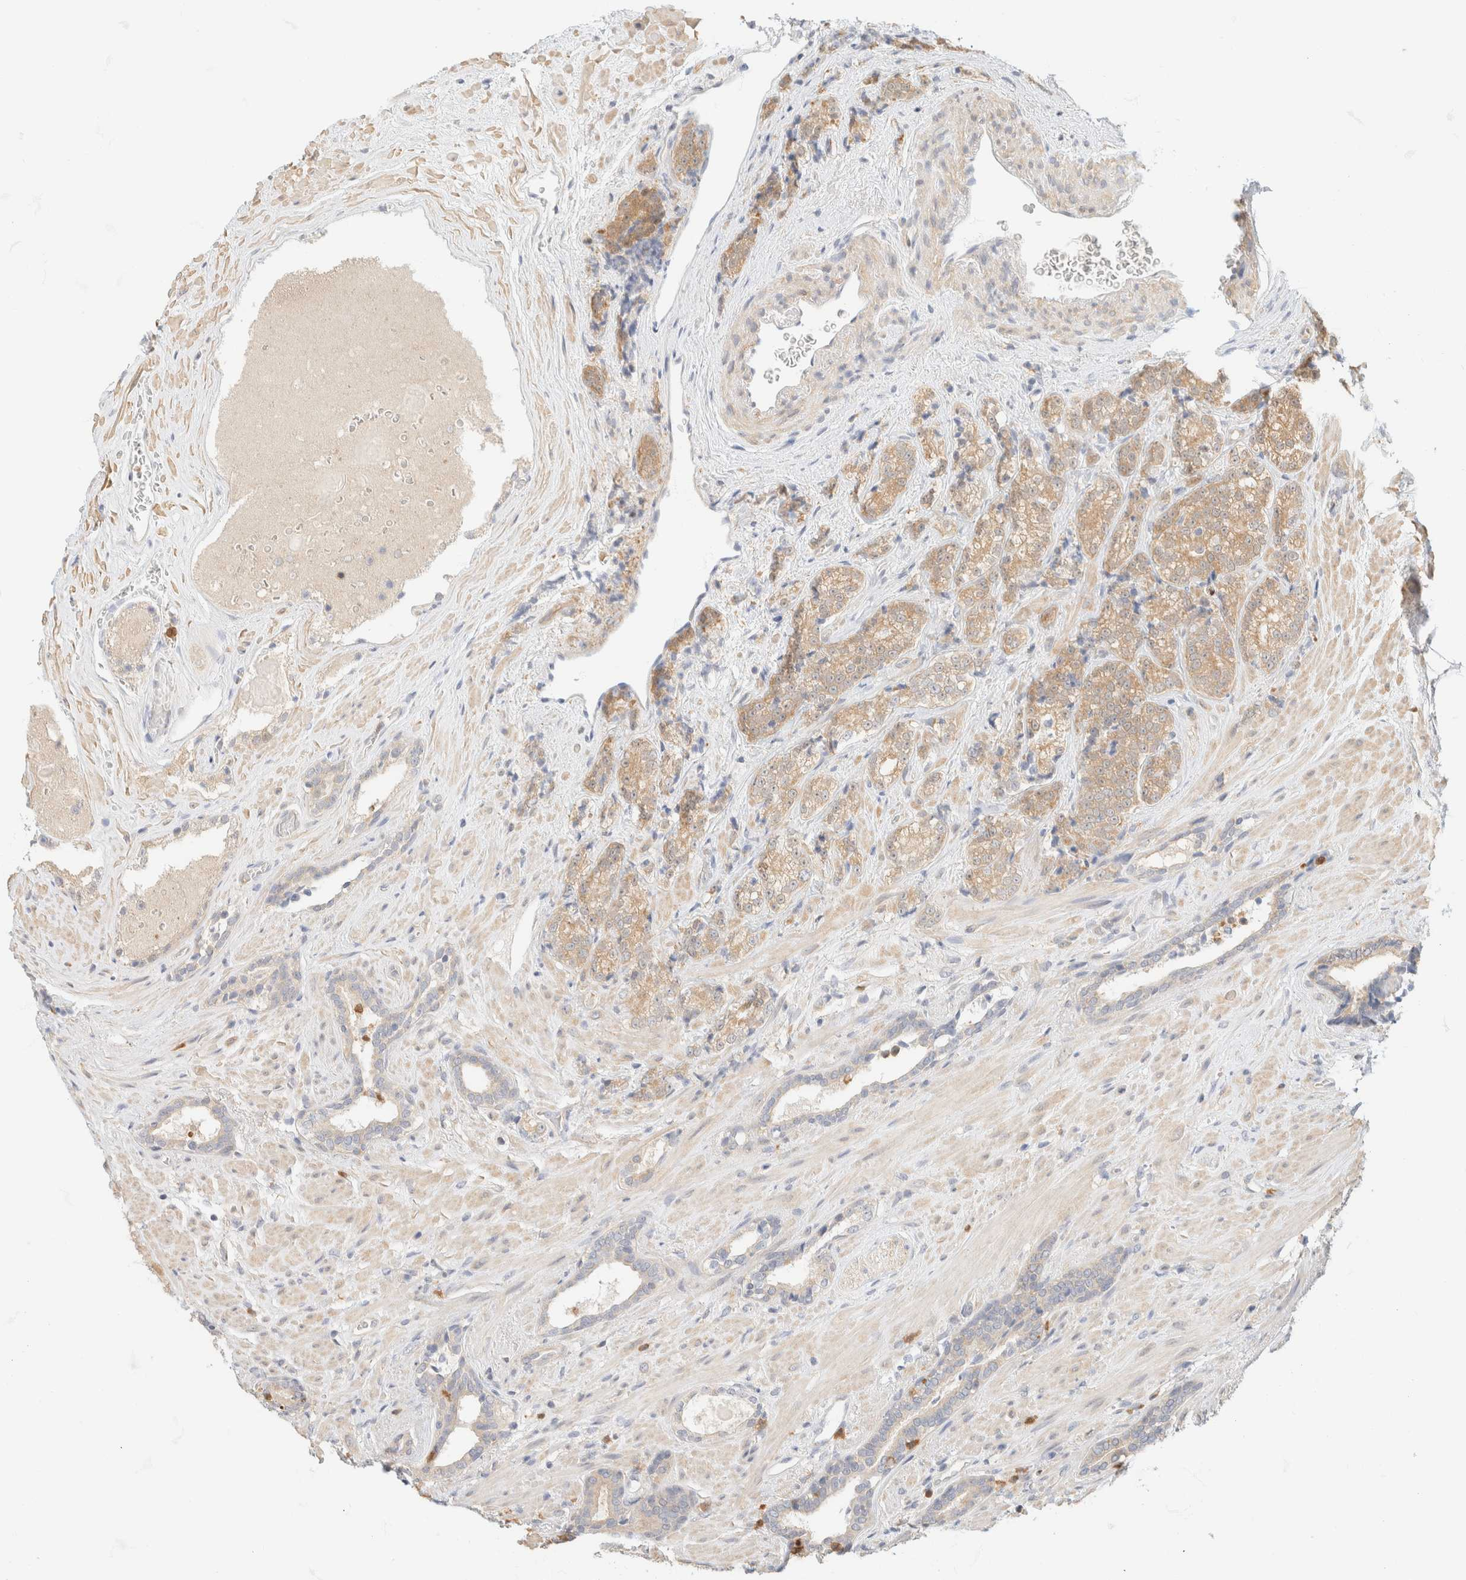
{"staining": {"intensity": "weak", "quantity": "25%-75%", "location": "cytoplasmic/membranous"}, "tissue": "prostate cancer", "cell_type": "Tumor cells", "image_type": "cancer", "snomed": [{"axis": "morphology", "description": "Adenocarcinoma, High grade"}, {"axis": "topography", "description": "Prostate"}], "caption": "IHC micrograph of neoplastic tissue: prostate adenocarcinoma (high-grade) stained using immunohistochemistry (IHC) exhibits low levels of weak protein expression localized specifically in the cytoplasmic/membranous of tumor cells, appearing as a cytoplasmic/membranous brown color.", "gene": "GPI", "patient": {"sex": "male", "age": 71}}